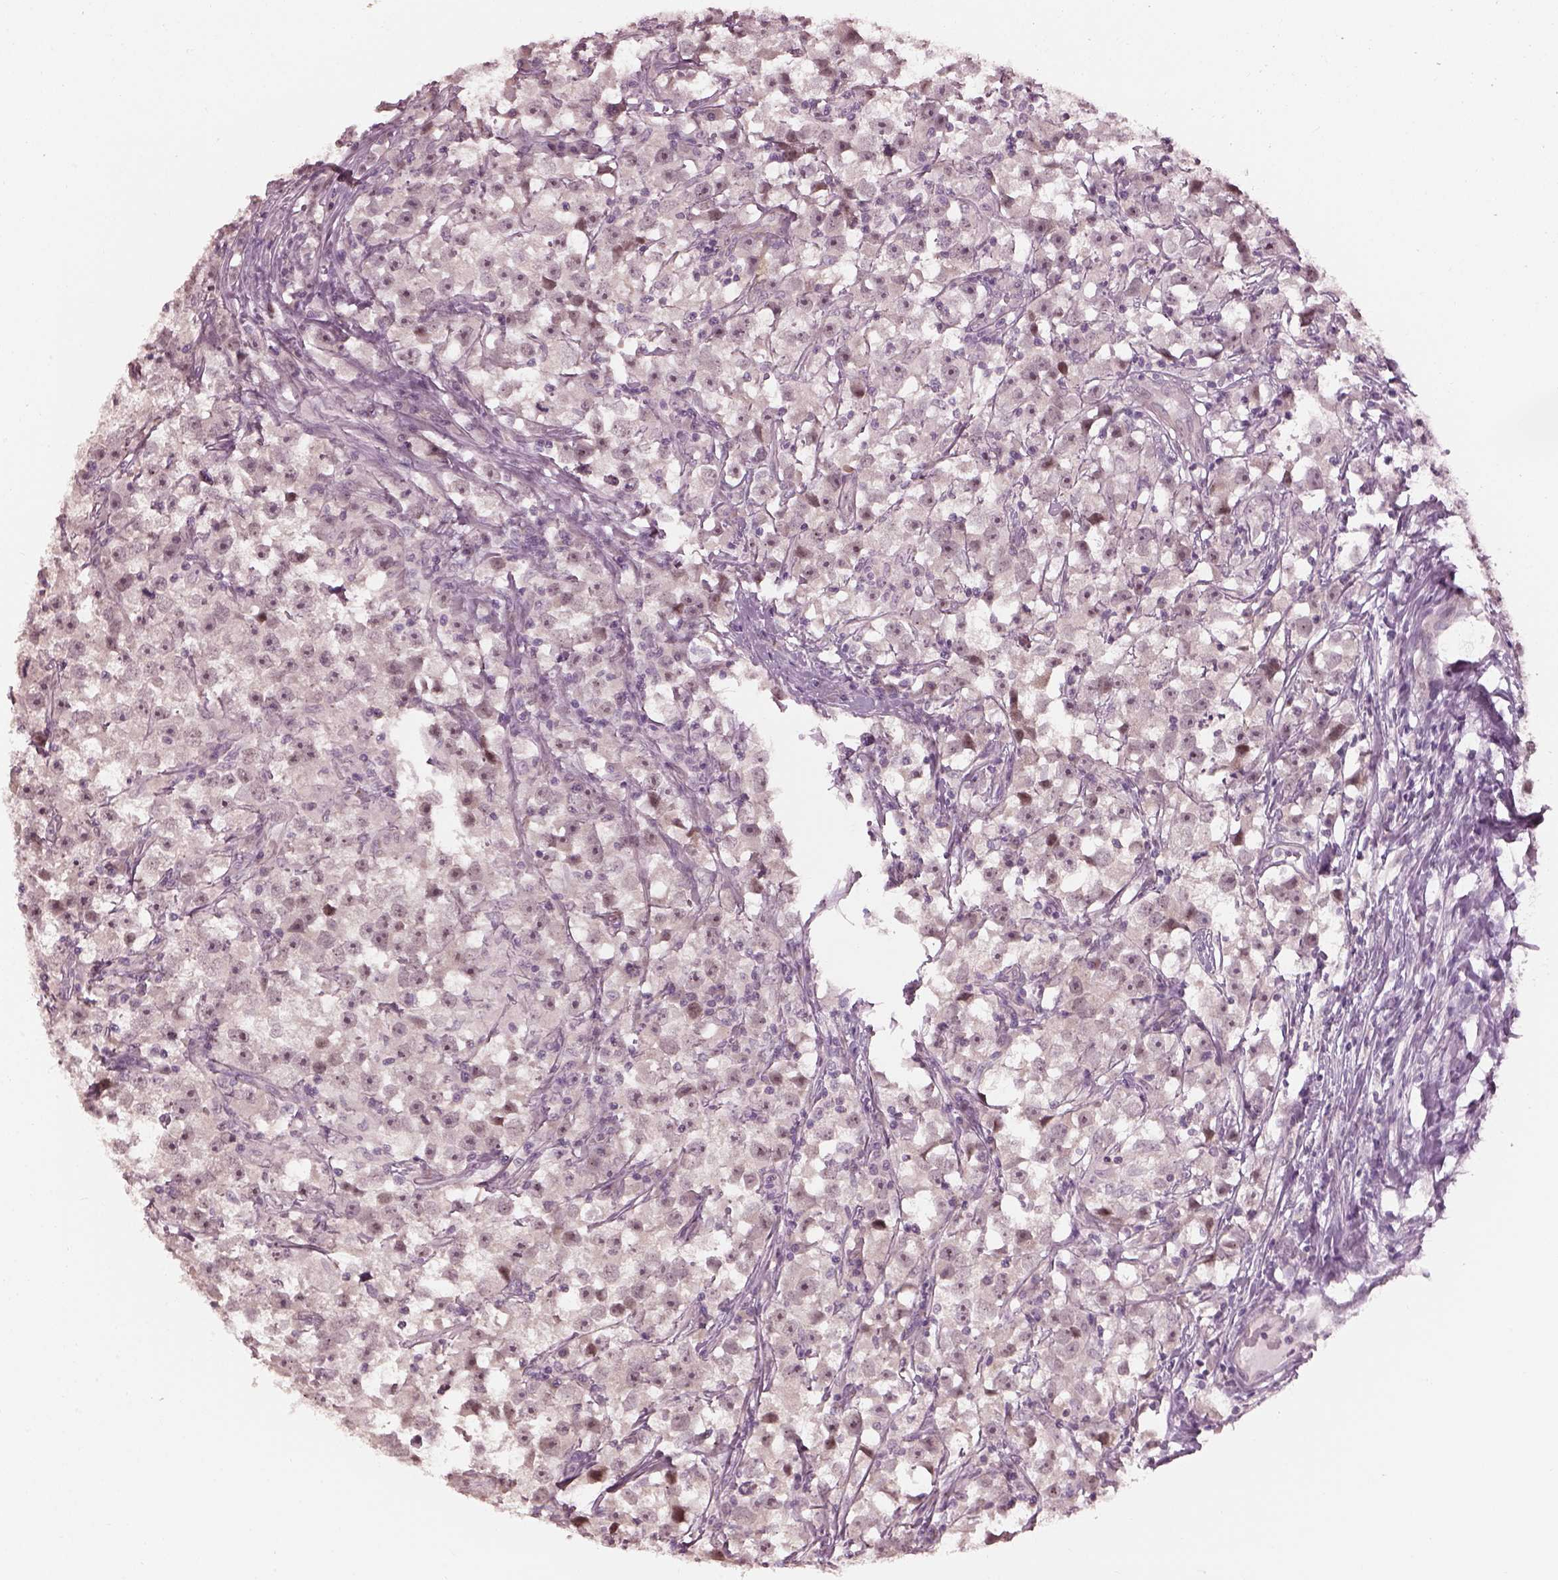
{"staining": {"intensity": "negative", "quantity": "none", "location": "none"}, "tissue": "testis cancer", "cell_type": "Tumor cells", "image_type": "cancer", "snomed": [{"axis": "morphology", "description": "Seminoma, NOS"}, {"axis": "topography", "description": "Testis"}], "caption": "Protein analysis of testis cancer demonstrates no significant staining in tumor cells. (Brightfield microscopy of DAB (3,3'-diaminobenzidine) IHC at high magnification).", "gene": "PRKCZ", "patient": {"sex": "male", "age": 33}}